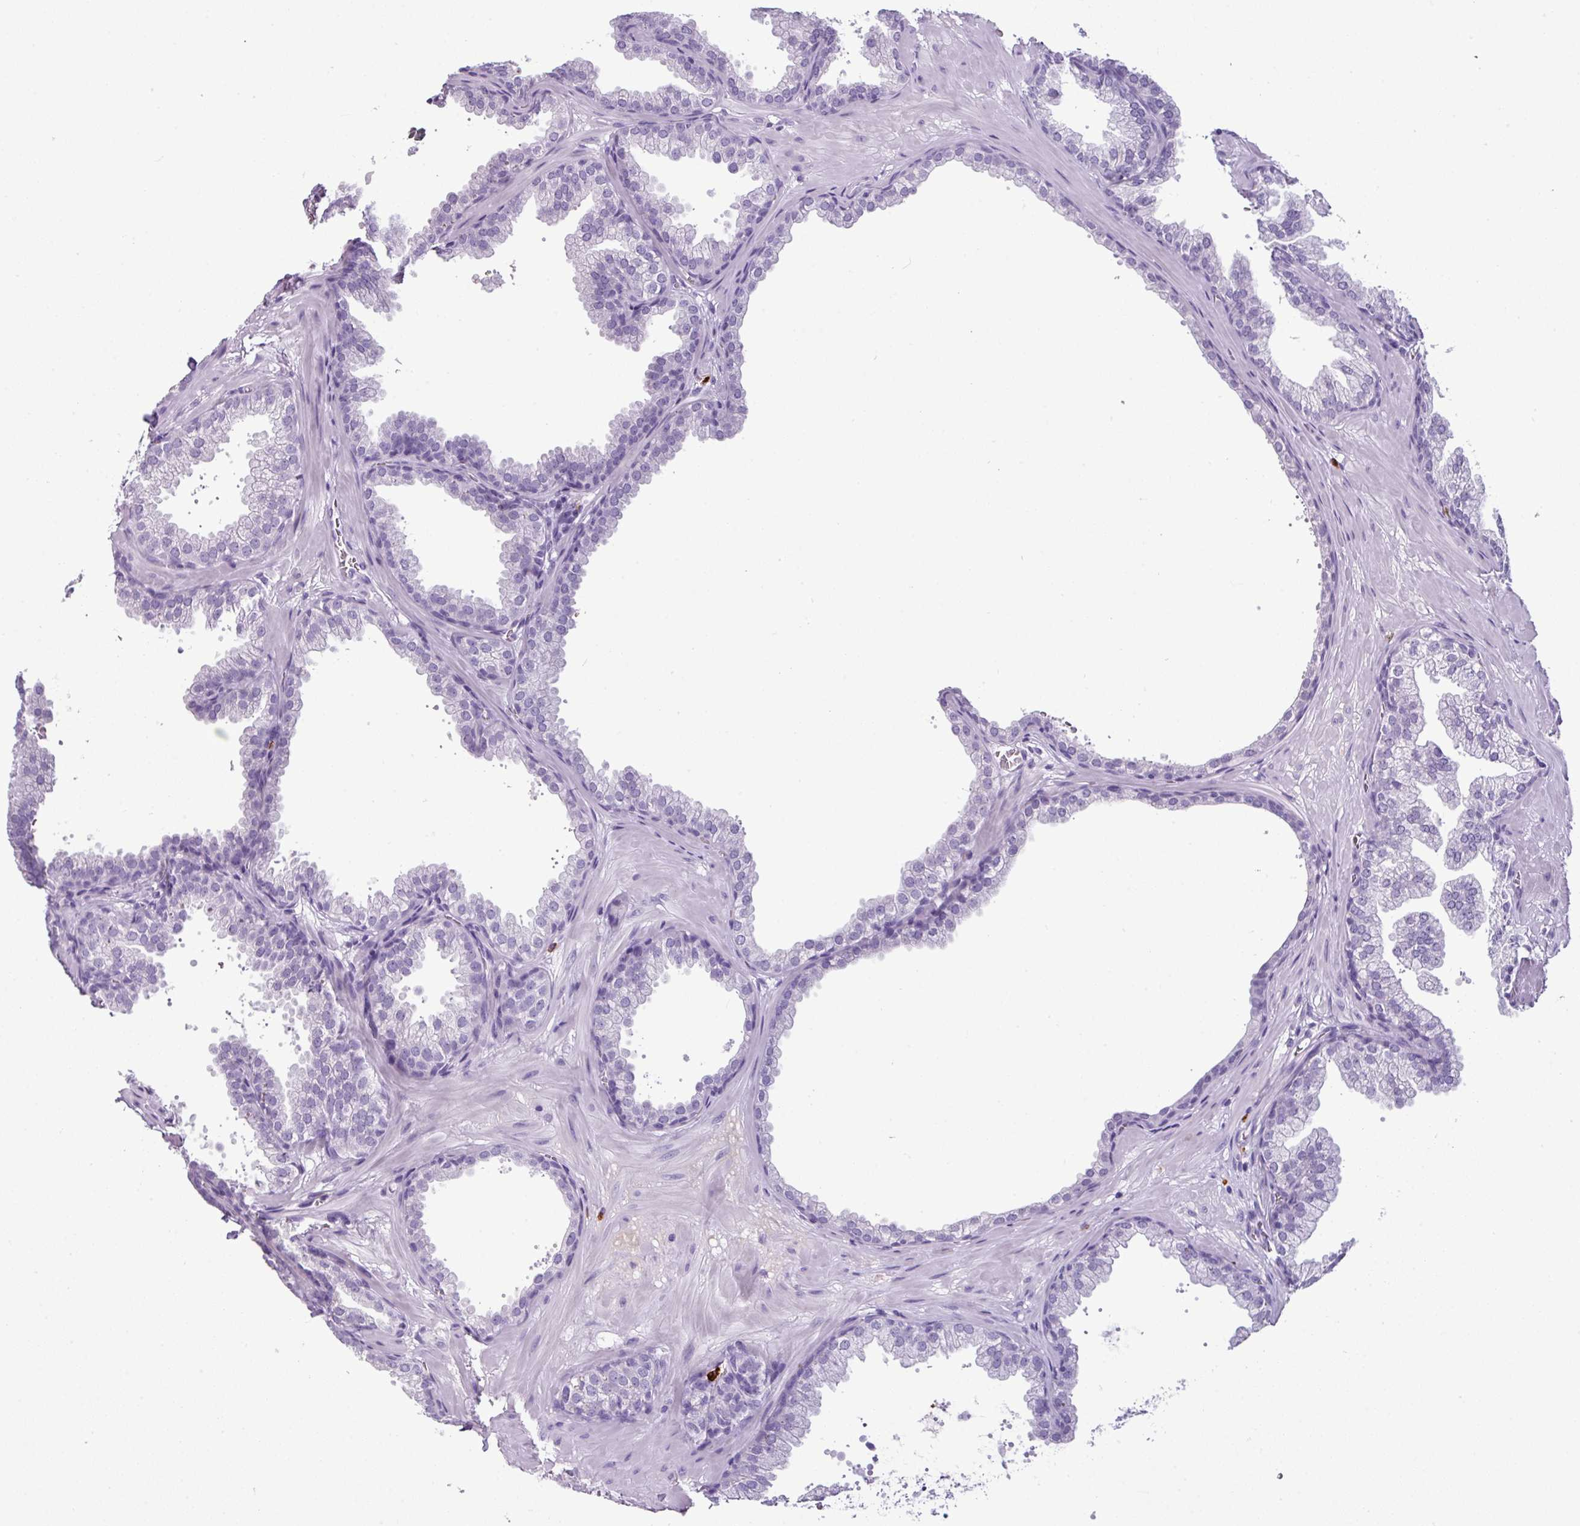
{"staining": {"intensity": "negative", "quantity": "none", "location": "none"}, "tissue": "prostate", "cell_type": "Glandular cells", "image_type": "normal", "snomed": [{"axis": "morphology", "description": "Normal tissue, NOS"}, {"axis": "topography", "description": "Prostate"}], "caption": "Immunohistochemistry (IHC) image of normal prostate: human prostate stained with DAB reveals no significant protein positivity in glandular cells. (Stains: DAB (3,3'-diaminobenzidine) immunohistochemistry (IHC) with hematoxylin counter stain, Microscopy: brightfield microscopy at high magnification).", "gene": "CTSG", "patient": {"sex": "male", "age": 37}}